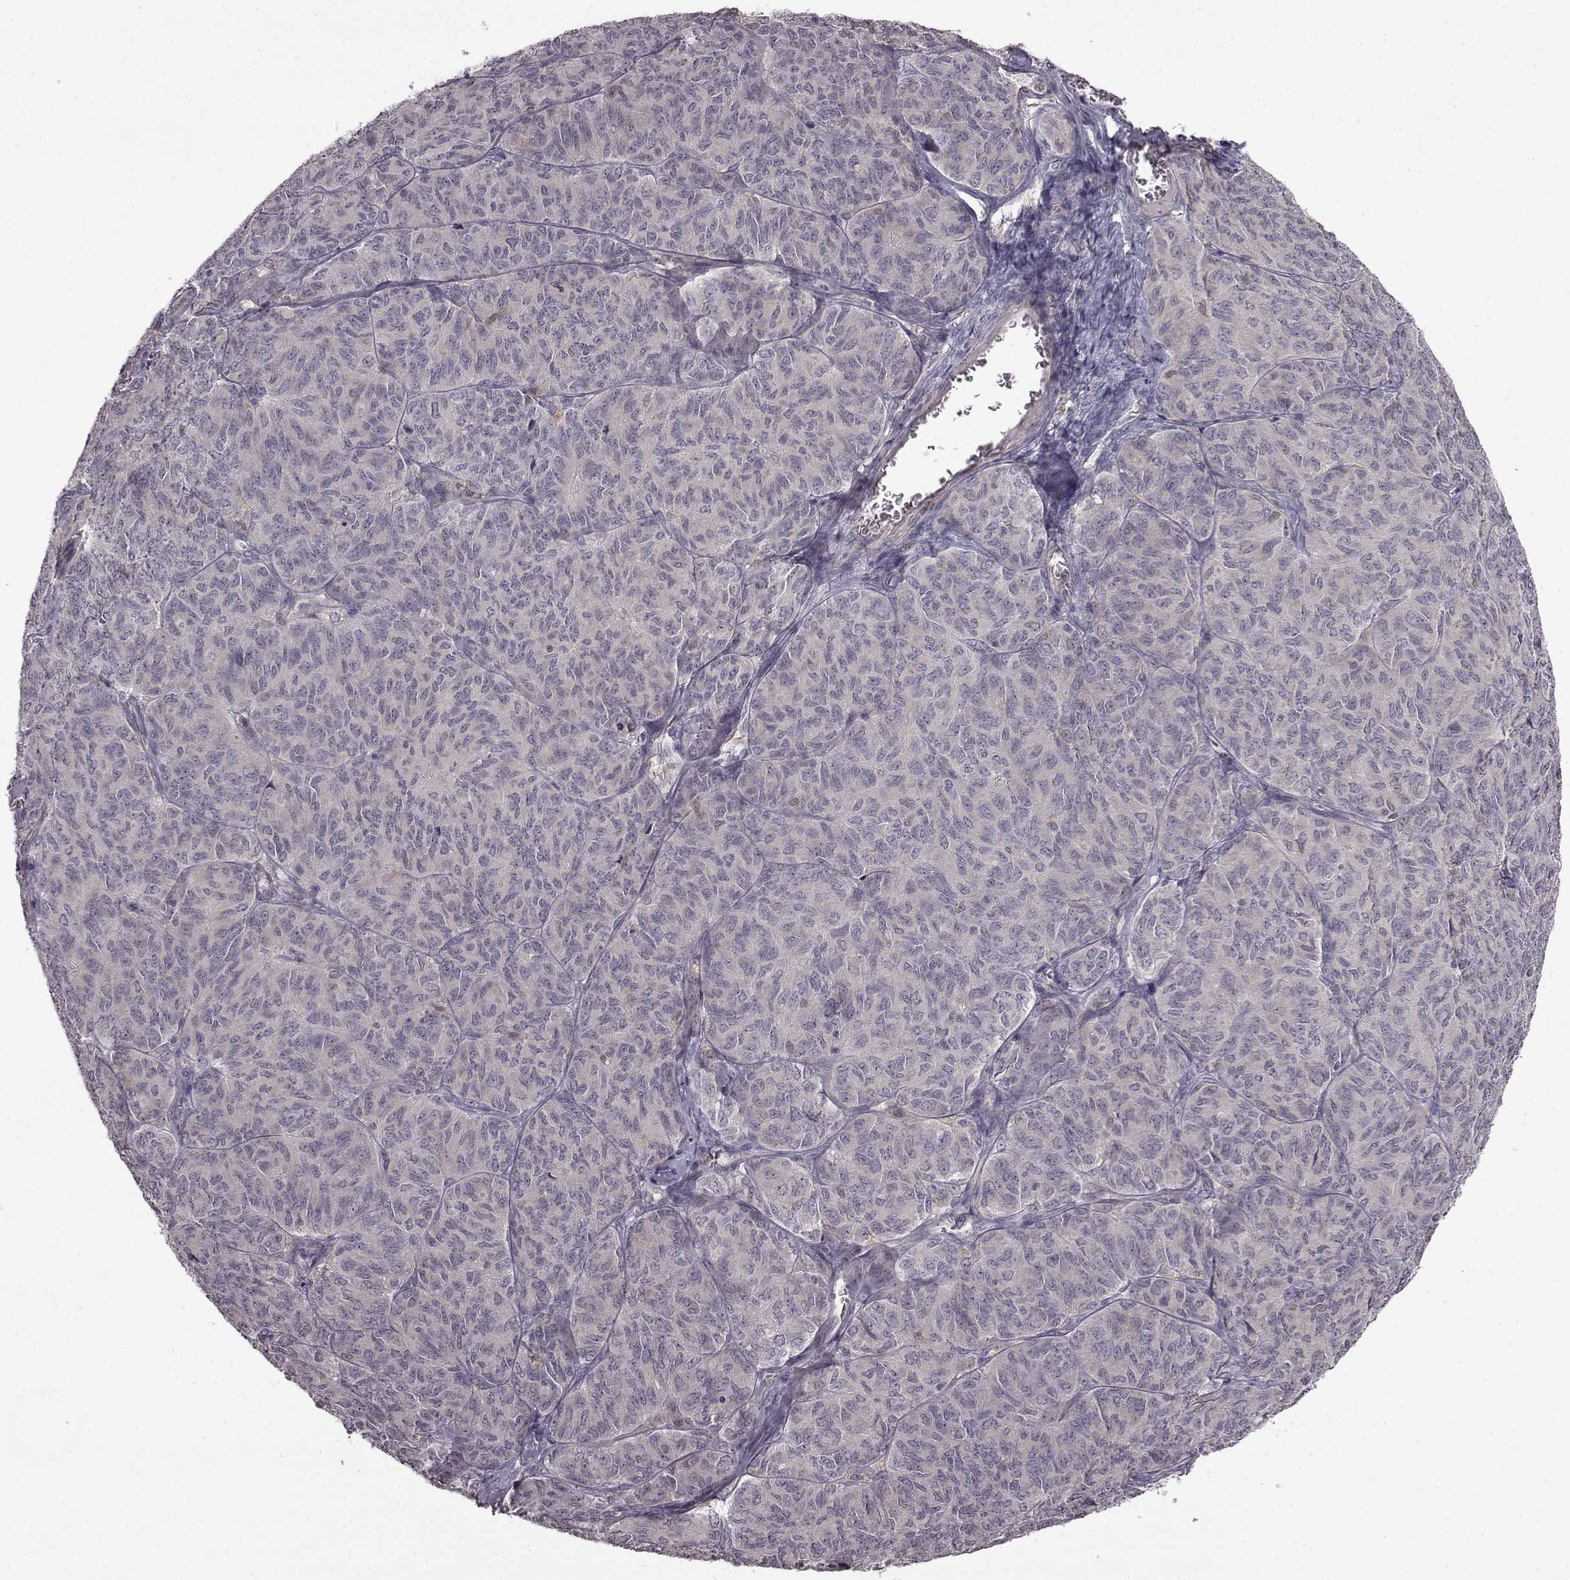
{"staining": {"intensity": "negative", "quantity": "none", "location": "none"}, "tissue": "ovarian cancer", "cell_type": "Tumor cells", "image_type": "cancer", "snomed": [{"axis": "morphology", "description": "Carcinoma, endometroid"}, {"axis": "topography", "description": "Ovary"}], "caption": "DAB immunohistochemical staining of human ovarian cancer (endometroid carcinoma) displays no significant staining in tumor cells.", "gene": "B3GNT6", "patient": {"sex": "female", "age": 80}}